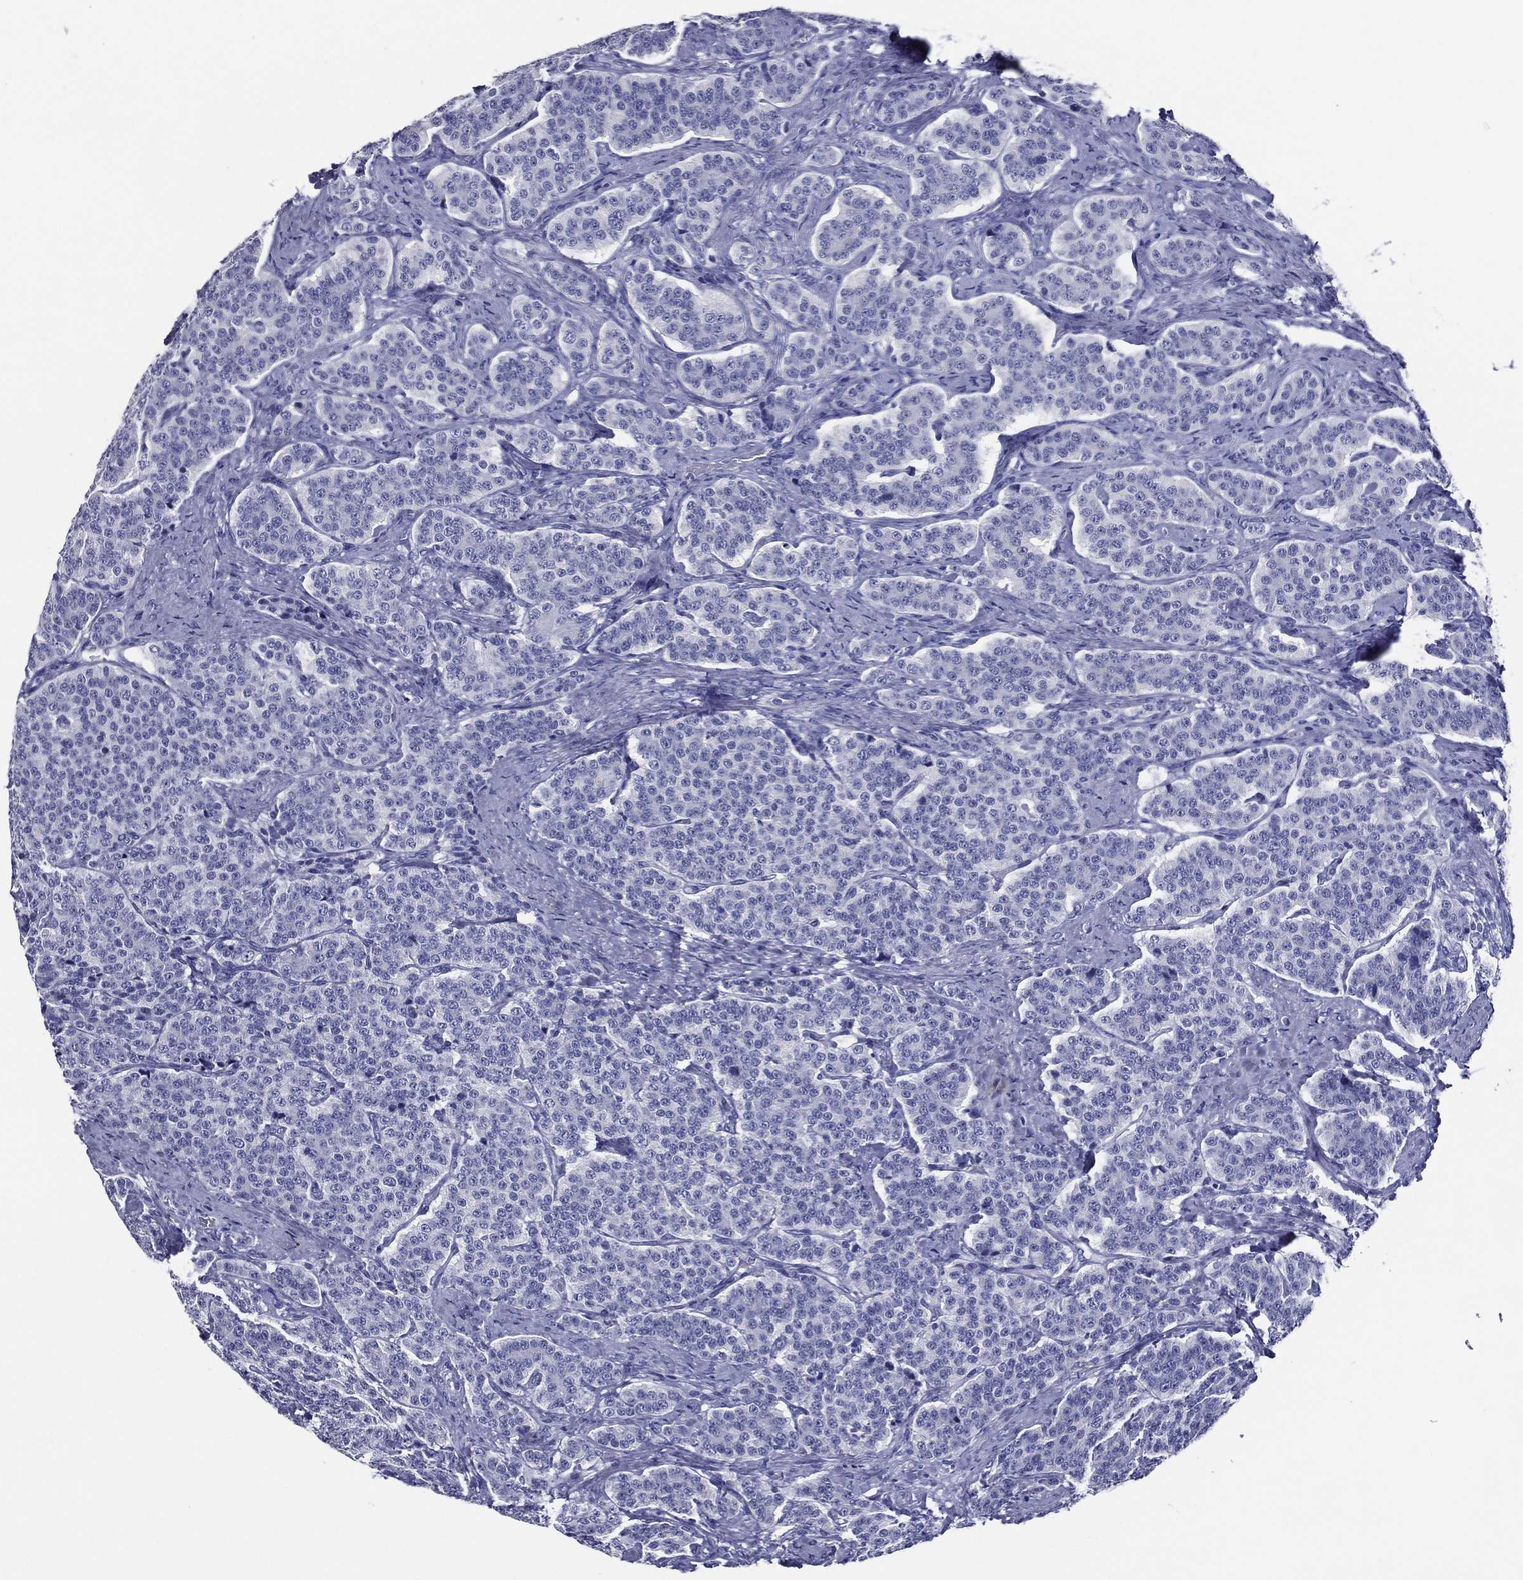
{"staining": {"intensity": "negative", "quantity": "none", "location": "none"}, "tissue": "carcinoid", "cell_type": "Tumor cells", "image_type": "cancer", "snomed": [{"axis": "morphology", "description": "Carcinoid, malignant, NOS"}, {"axis": "topography", "description": "Small intestine"}], "caption": "An immunohistochemistry (IHC) micrograph of carcinoid (malignant) is shown. There is no staining in tumor cells of carcinoid (malignant).", "gene": "ACE2", "patient": {"sex": "female", "age": 58}}